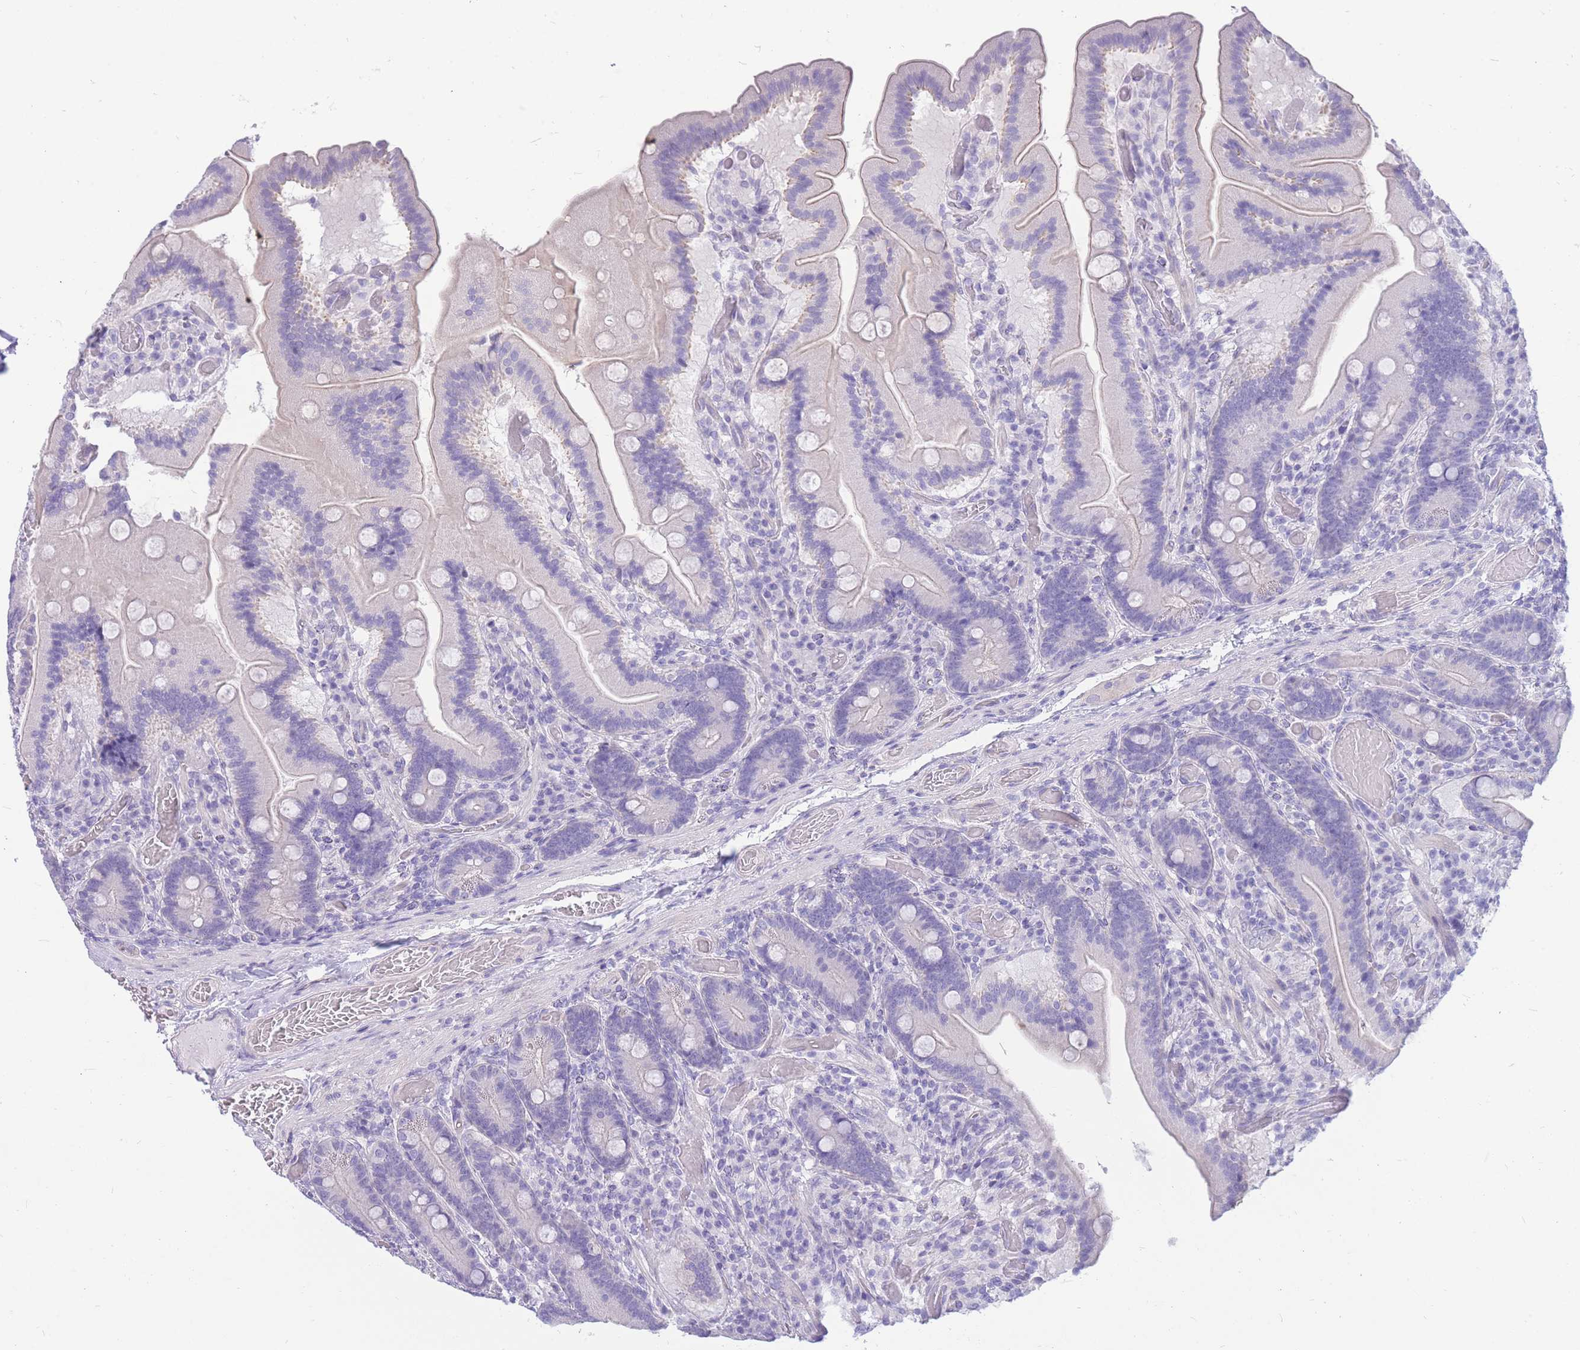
{"staining": {"intensity": "negative", "quantity": "none", "location": "none"}, "tissue": "duodenum", "cell_type": "Glandular cells", "image_type": "normal", "snomed": [{"axis": "morphology", "description": "Normal tissue, NOS"}, {"axis": "topography", "description": "Duodenum"}], "caption": "The photomicrograph shows no significant expression in glandular cells of duodenum. The staining is performed using DAB (3,3'-diaminobenzidine) brown chromogen with nuclei counter-stained in using hematoxylin.", "gene": "ZNF311", "patient": {"sex": "female", "age": 62}}